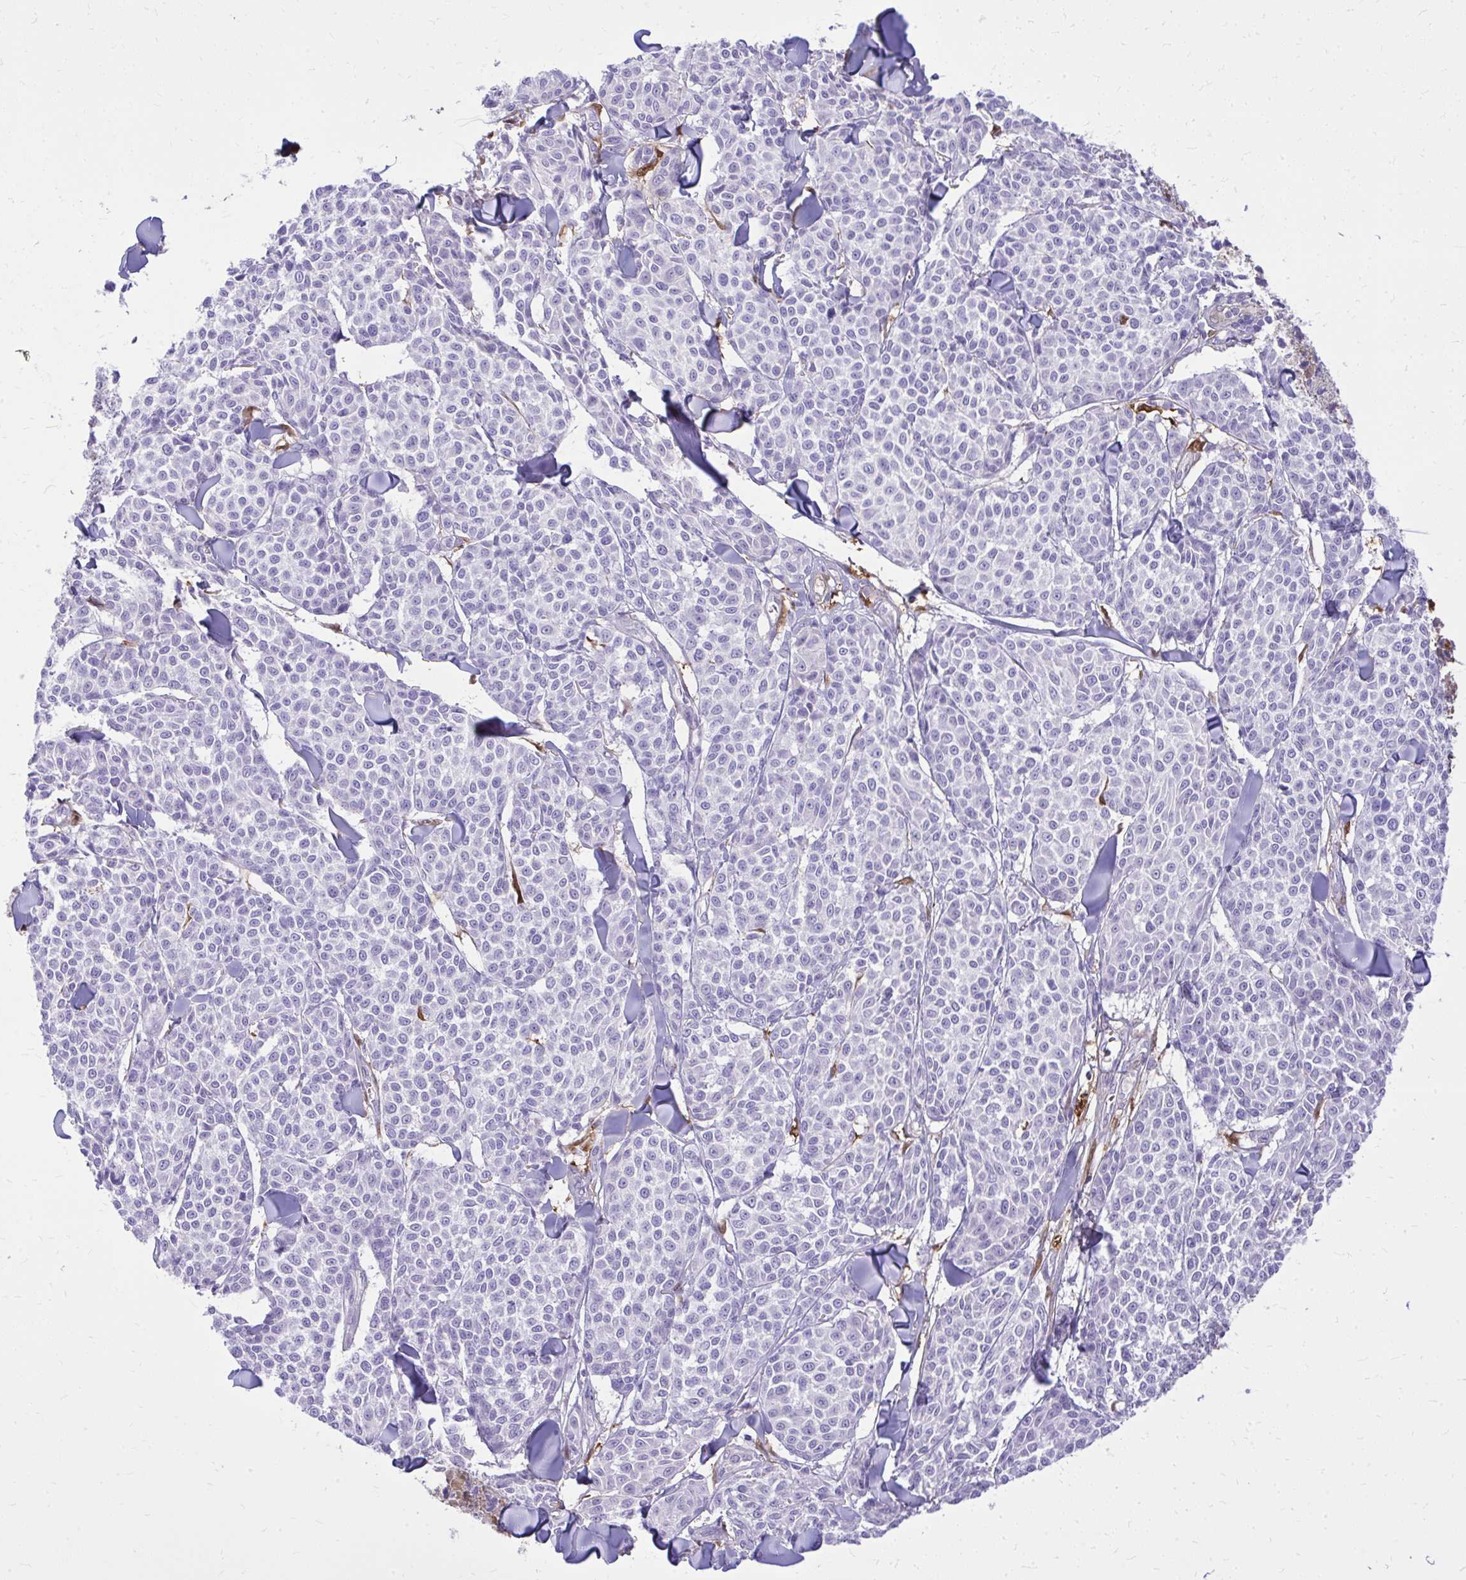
{"staining": {"intensity": "weak", "quantity": "25%-75%", "location": "cytoplasmic/membranous"}, "tissue": "melanoma", "cell_type": "Tumor cells", "image_type": "cancer", "snomed": [{"axis": "morphology", "description": "Malignant melanoma, NOS"}, {"axis": "topography", "description": "Skin"}], "caption": "Melanoma tissue displays weak cytoplasmic/membranous staining in about 25%-75% of tumor cells, visualized by immunohistochemistry.", "gene": "NNMT", "patient": {"sex": "male", "age": 46}}